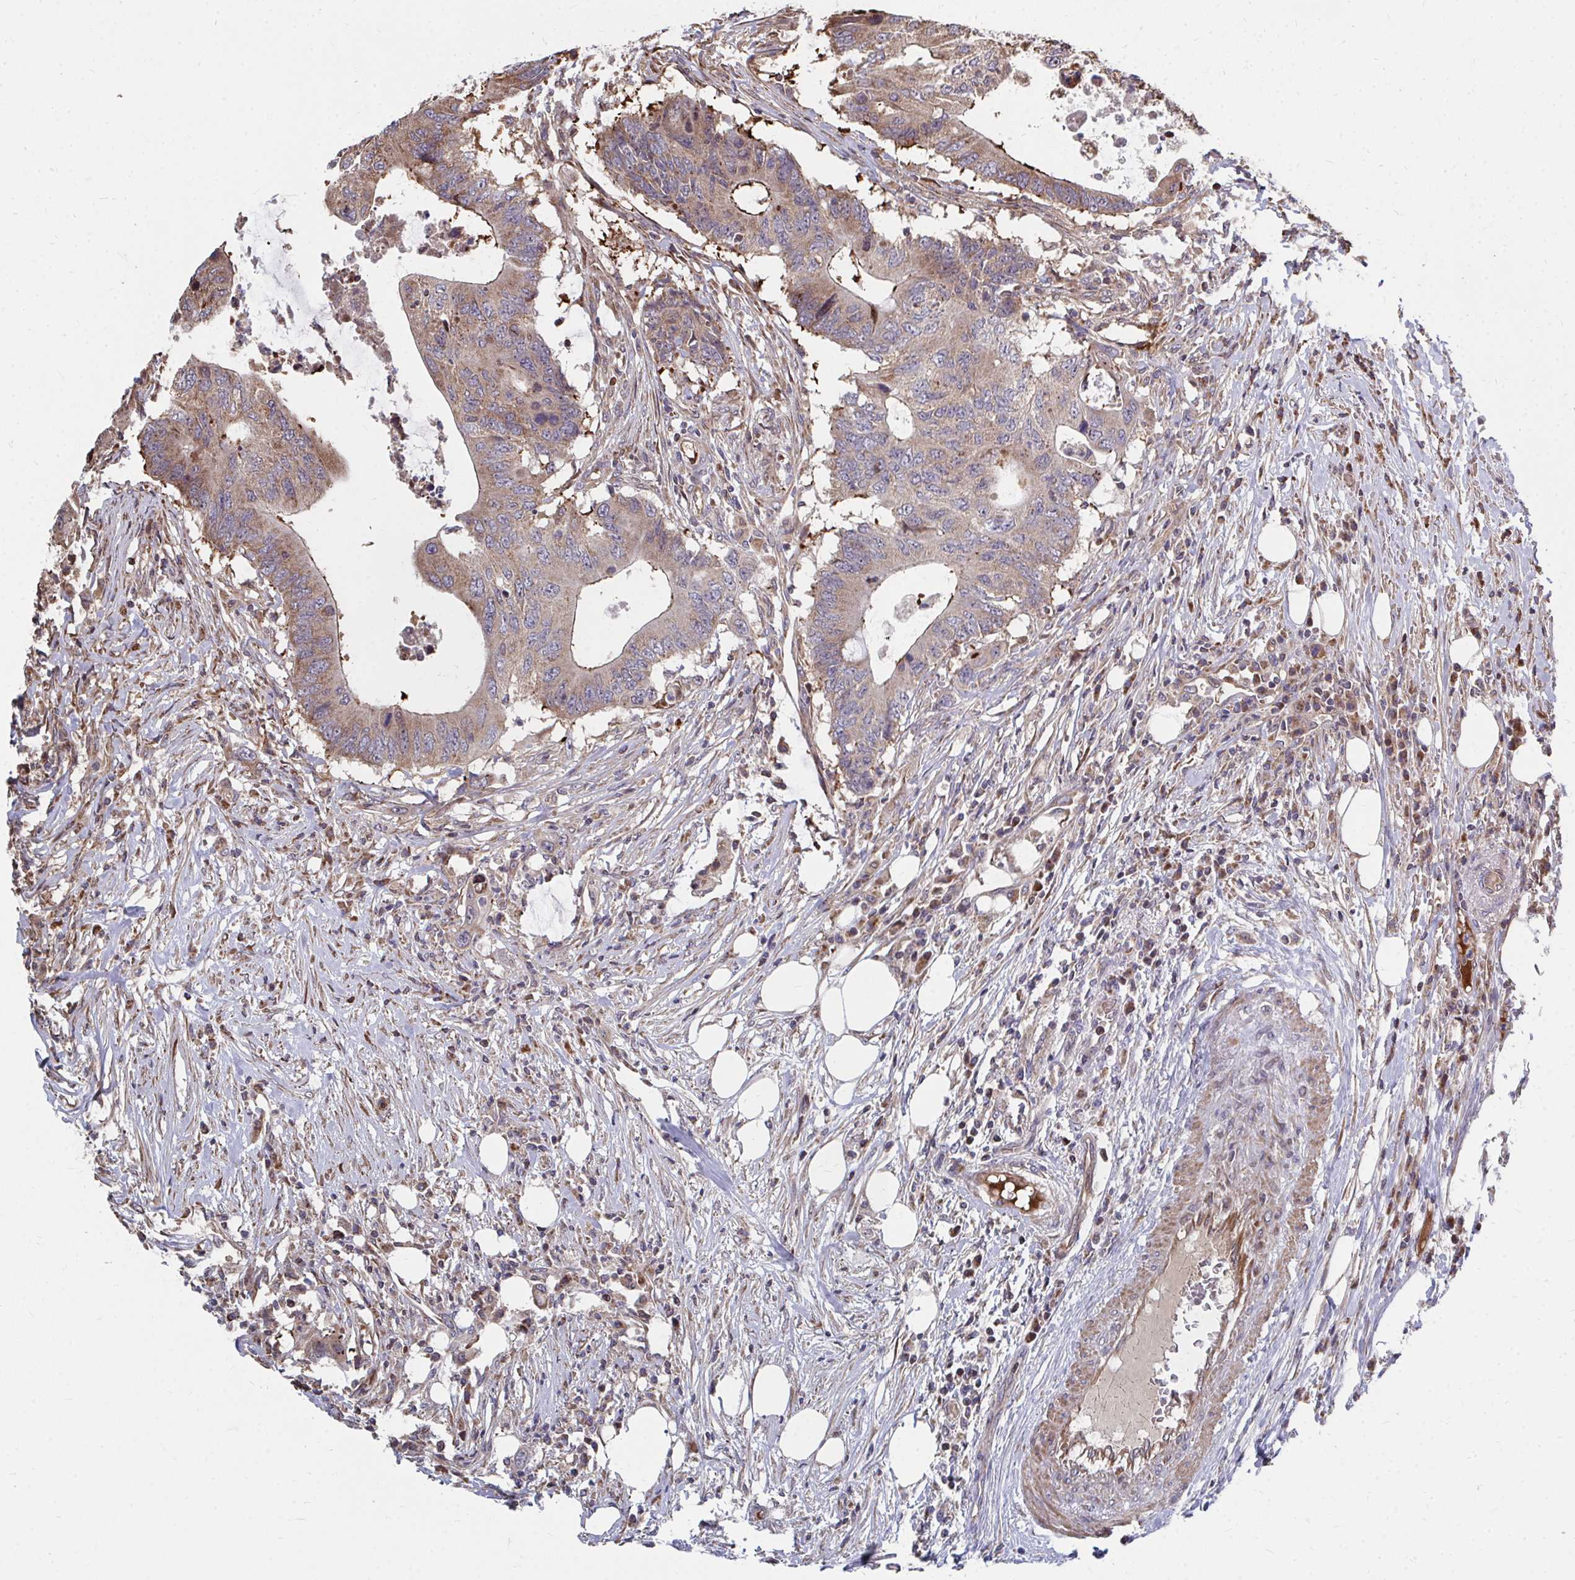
{"staining": {"intensity": "moderate", "quantity": ">75%", "location": "cytoplasmic/membranous"}, "tissue": "colorectal cancer", "cell_type": "Tumor cells", "image_type": "cancer", "snomed": [{"axis": "morphology", "description": "Adenocarcinoma, NOS"}, {"axis": "topography", "description": "Colon"}], "caption": "Colorectal adenocarcinoma stained for a protein exhibits moderate cytoplasmic/membranous positivity in tumor cells.", "gene": "FAM89A", "patient": {"sex": "male", "age": 71}}